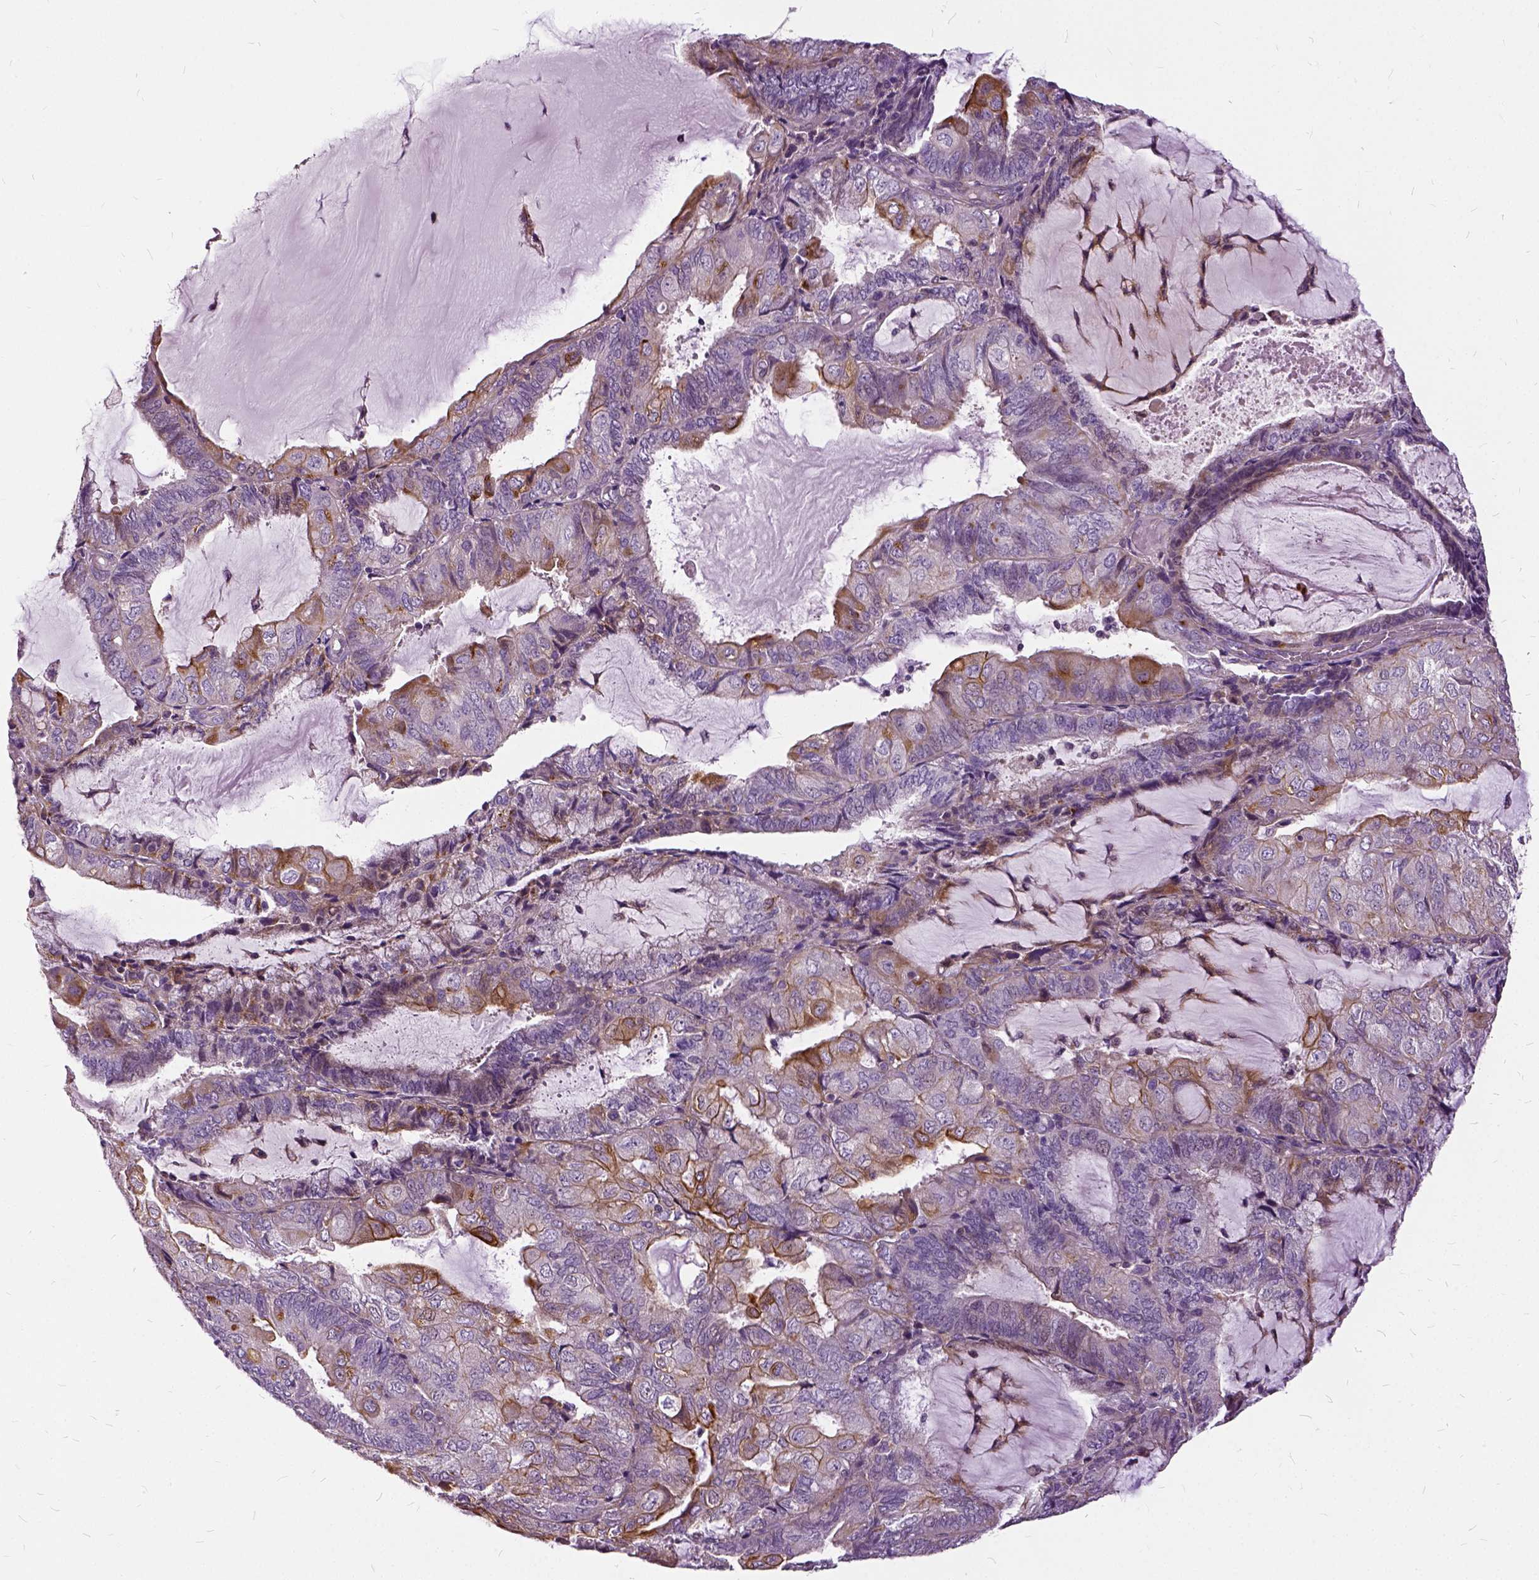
{"staining": {"intensity": "moderate", "quantity": "25%-75%", "location": "cytoplasmic/membranous"}, "tissue": "endometrial cancer", "cell_type": "Tumor cells", "image_type": "cancer", "snomed": [{"axis": "morphology", "description": "Adenocarcinoma, NOS"}, {"axis": "topography", "description": "Endometrium"}], "caption": "The photomicrograph reveals immunohistochemical staining of adenocarcinoma (endometrial). There is moderate cytoplasmic/membranous staining is appreciated in about 25%-75% of tumor cells. (DAB = brown stain, brightfield microscopy at high magnification).", "gene": "ILRUN", "patient": {"sex": "female", "age": 81}}